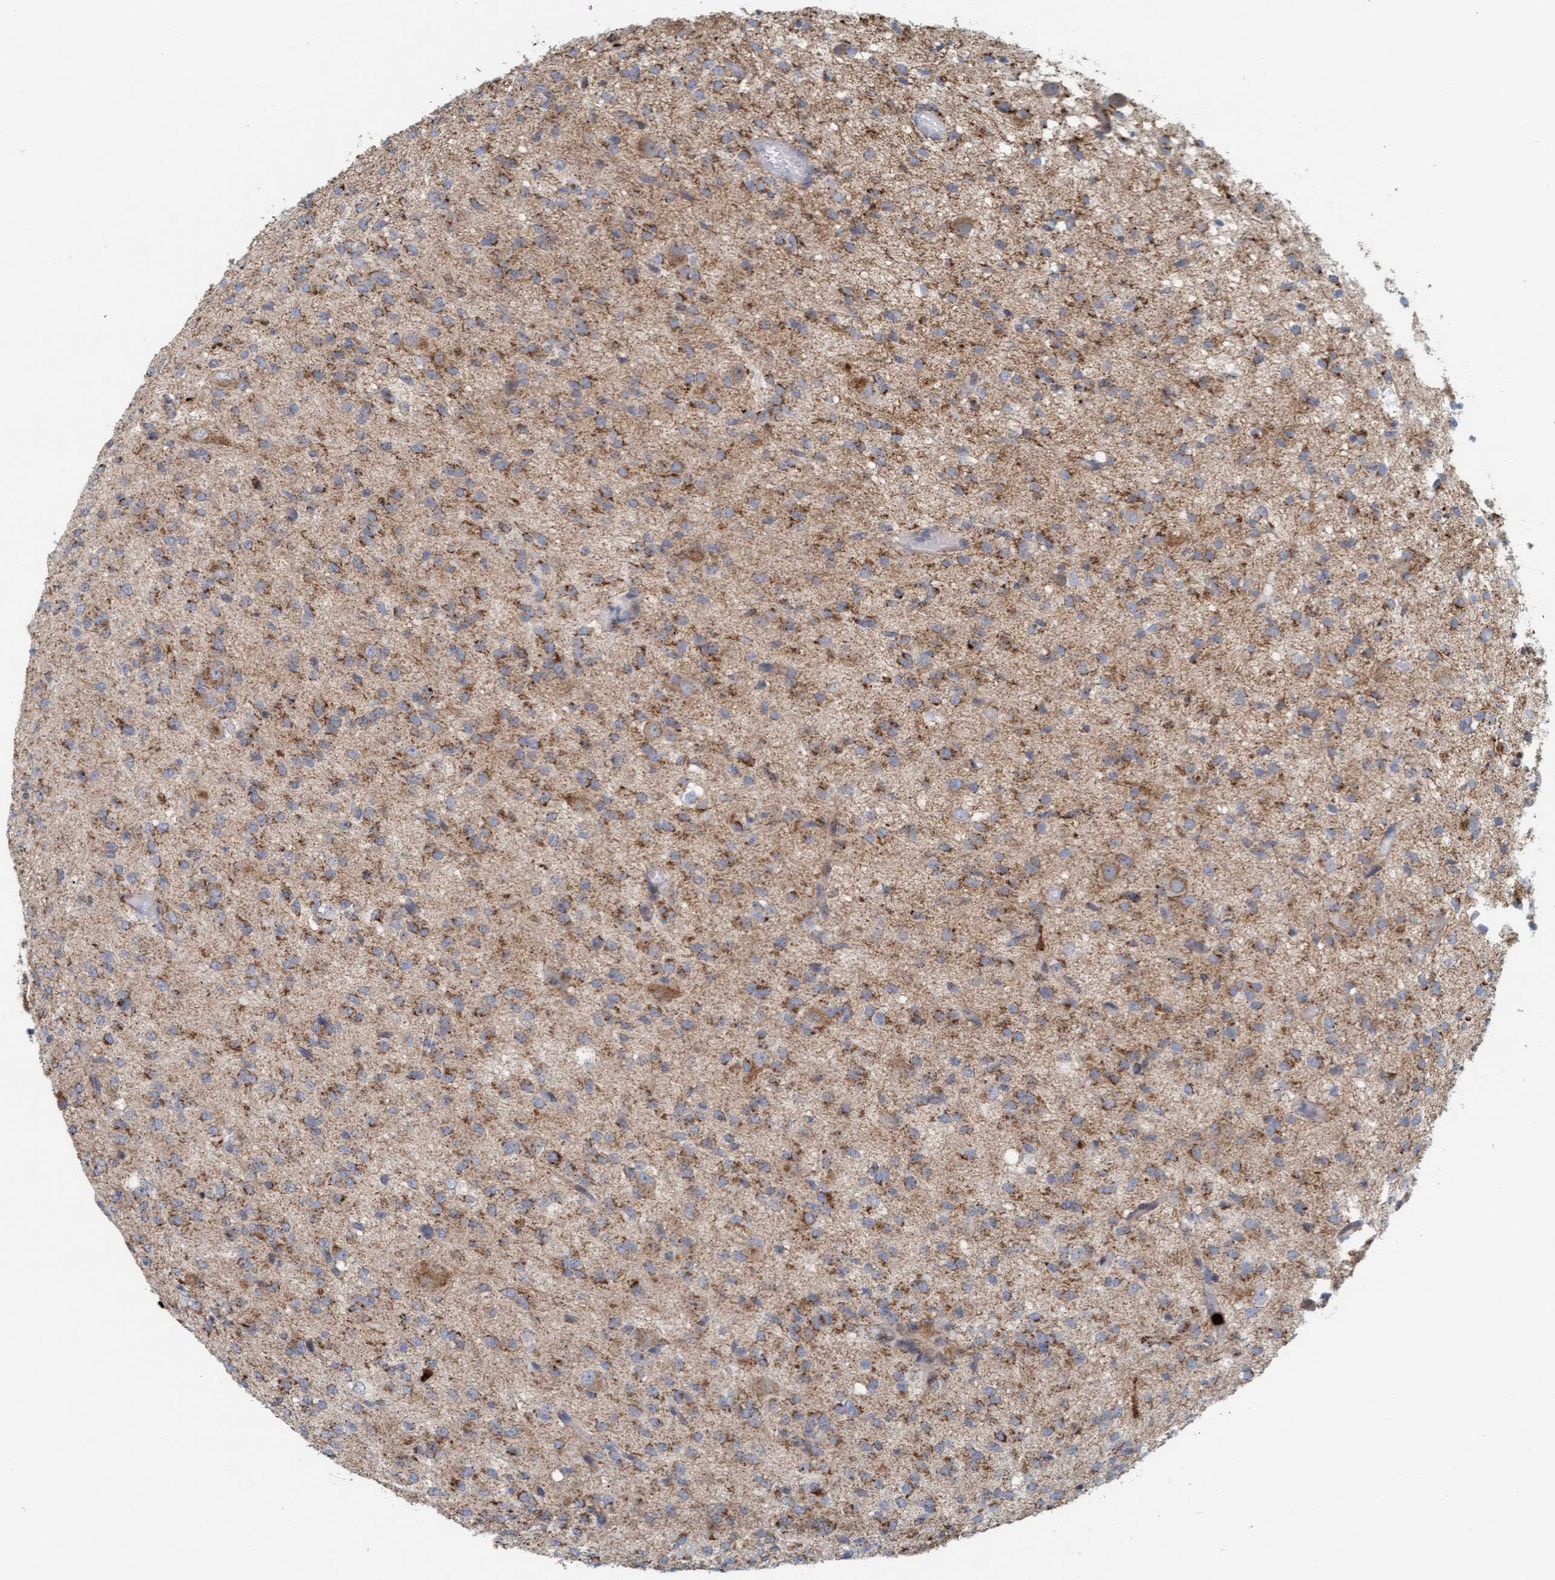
{"staining": {"intensity": "moderate", "quantity": ">75%", "location": "cytoplasmic/membranous"}, "tissue": "glioma", "cell_type": "Tumor cells", "image_type": "cancer", "snomed": [{"axis": "morphology", "description": "Glioma, malignant, High grade"}, {"axis": "topography", "description": "Brain"}], "caption": "This micrograph displays IHC staining of human malignant glioma (high-grade), with medium moderate cytoplasmic/membranous positivity in about >75% of tumor cells.", "gene": "B9D1", "patient": {"sex": "female", "age": 59}}